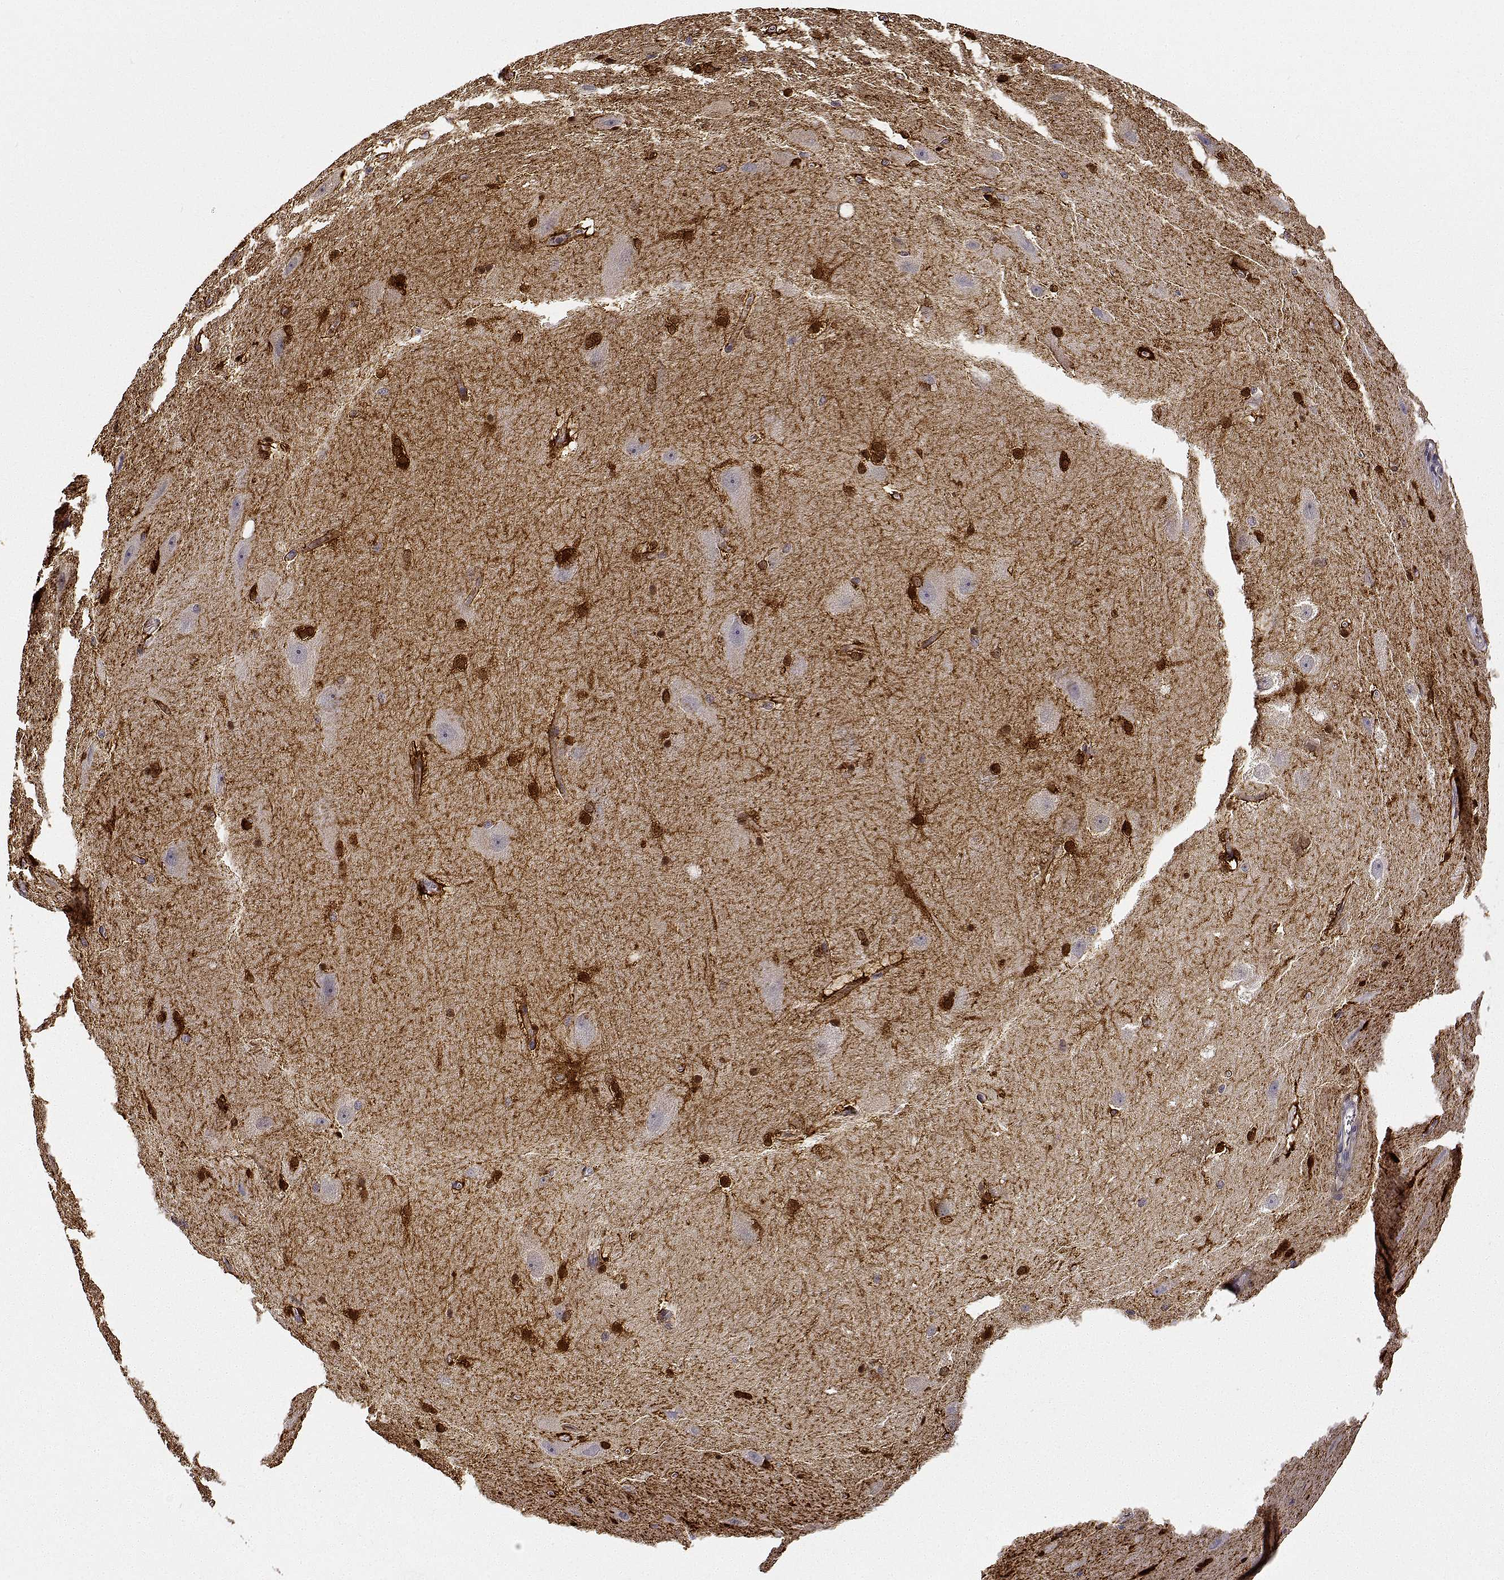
{"staining": {"intensity": "strong", "quantity": ">75%", "location": "cytoplasmic/membranous,nuclear"}, "tissue": "hippocampus", "cell_type": "Glial cells", "image_type": "normal", "snomed": [{"axis": "morphology", "description": "Normal tissue, NOS"}, {"axis": "topography", "description": "Cerebral cortex"}, {"axis": "topography", "description": "Hippocampus"}], "caption": "Human hippocampus stained with a protein marker exhibits strong staining in glial cells.", "gene": "PHGDH", "patient": {"sex": "female", "age": 19}}